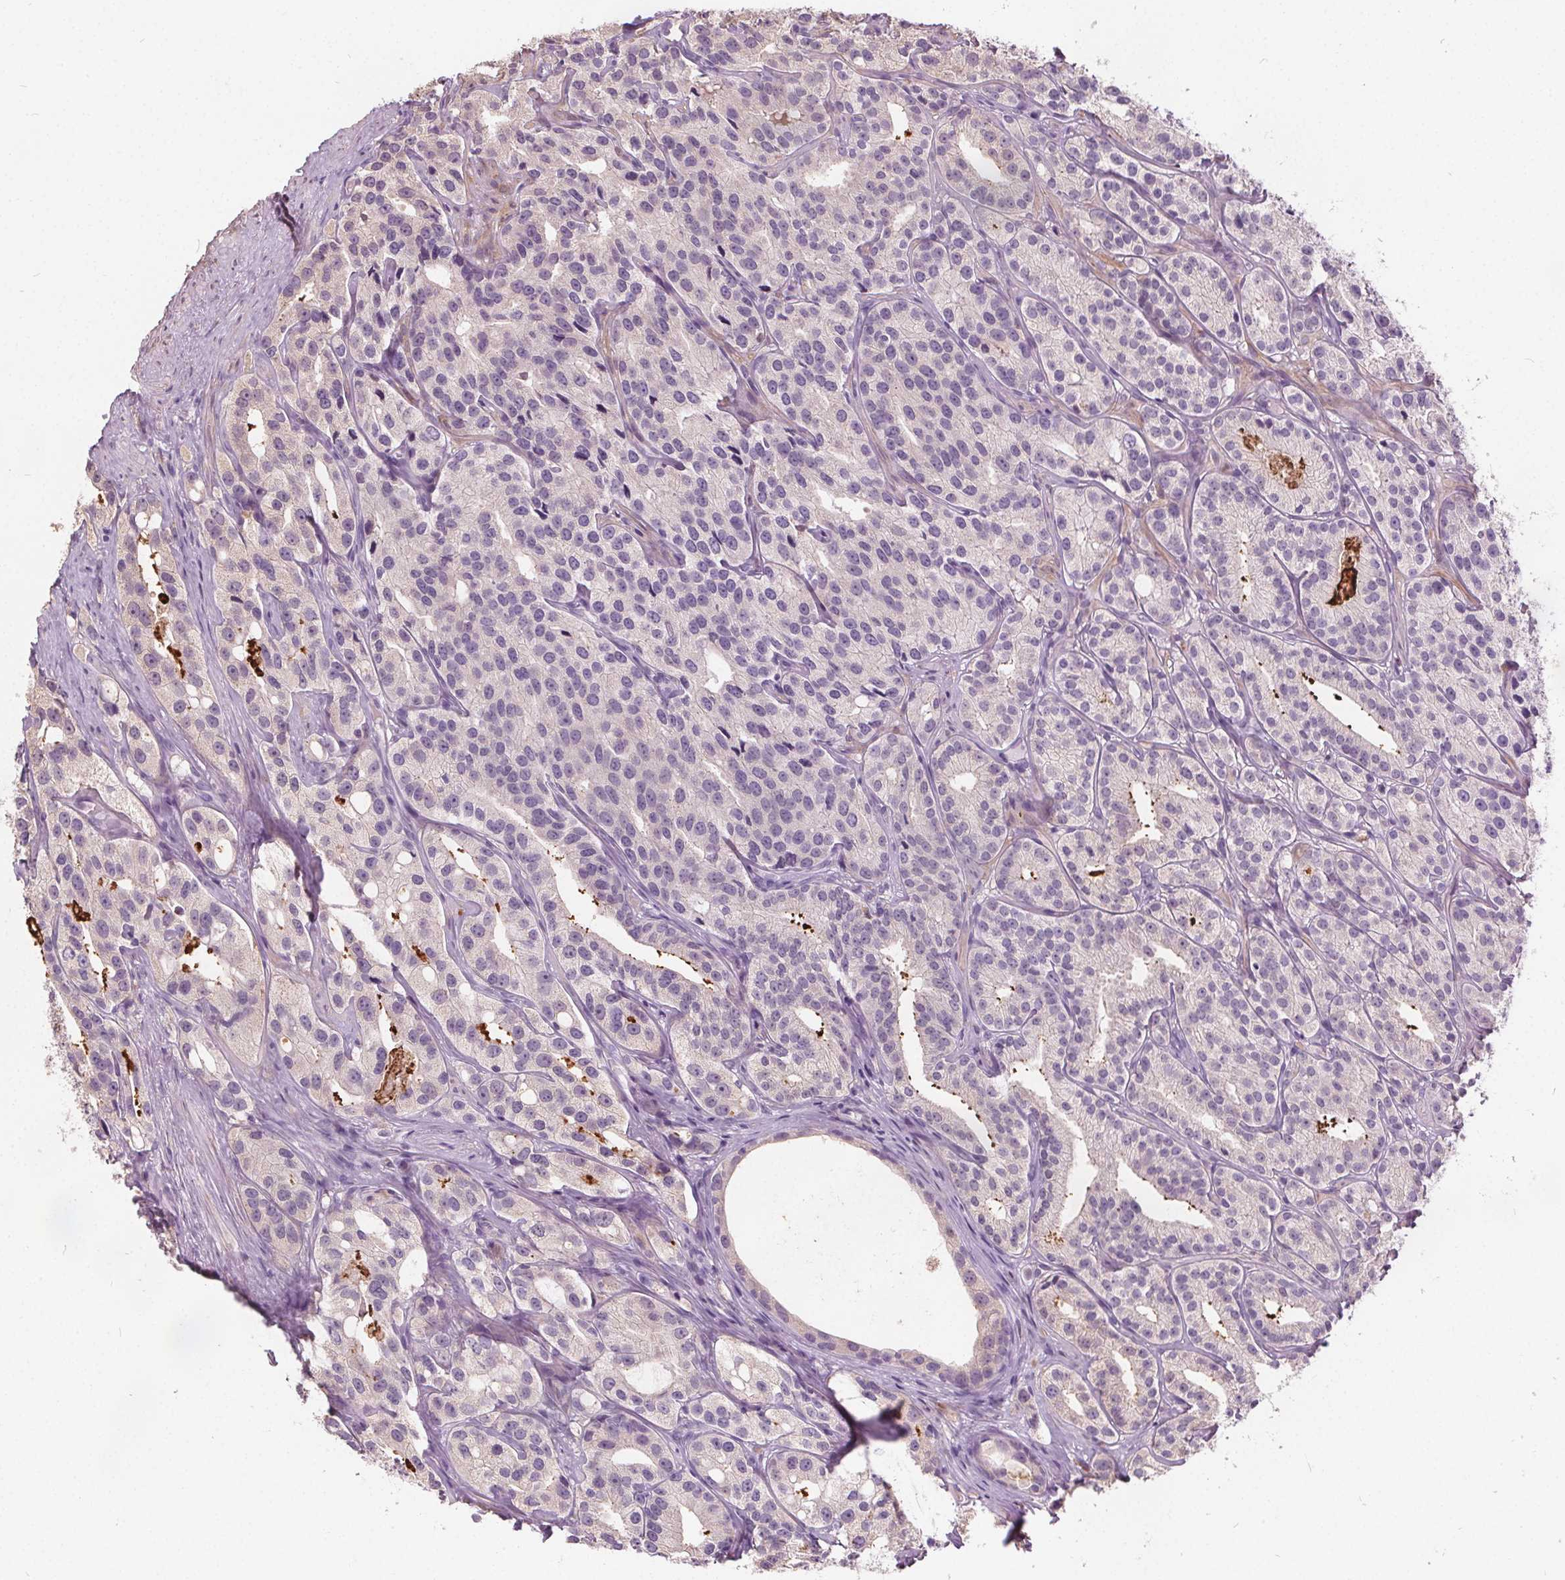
{"staining": {"intensity": "negative", "quantity": "none", "location": "none"}, "tissue": "prostate cancer", "cell_type": "Tumor cells", "image_type": "cancer", "snomed": [{"axis": "morphology", "description": "Adenocarcinoma, High grade"}, {"axis": "topography", "description": "Prostate"}], "caption": "Prostate cancer (adenocarcinoma (high-grade)) stained for a protein using immunohistochemistry exhibits no positivity tumor cells.", "gene": "ACOX2", "patient": {"sex": "male", "age": 75}}